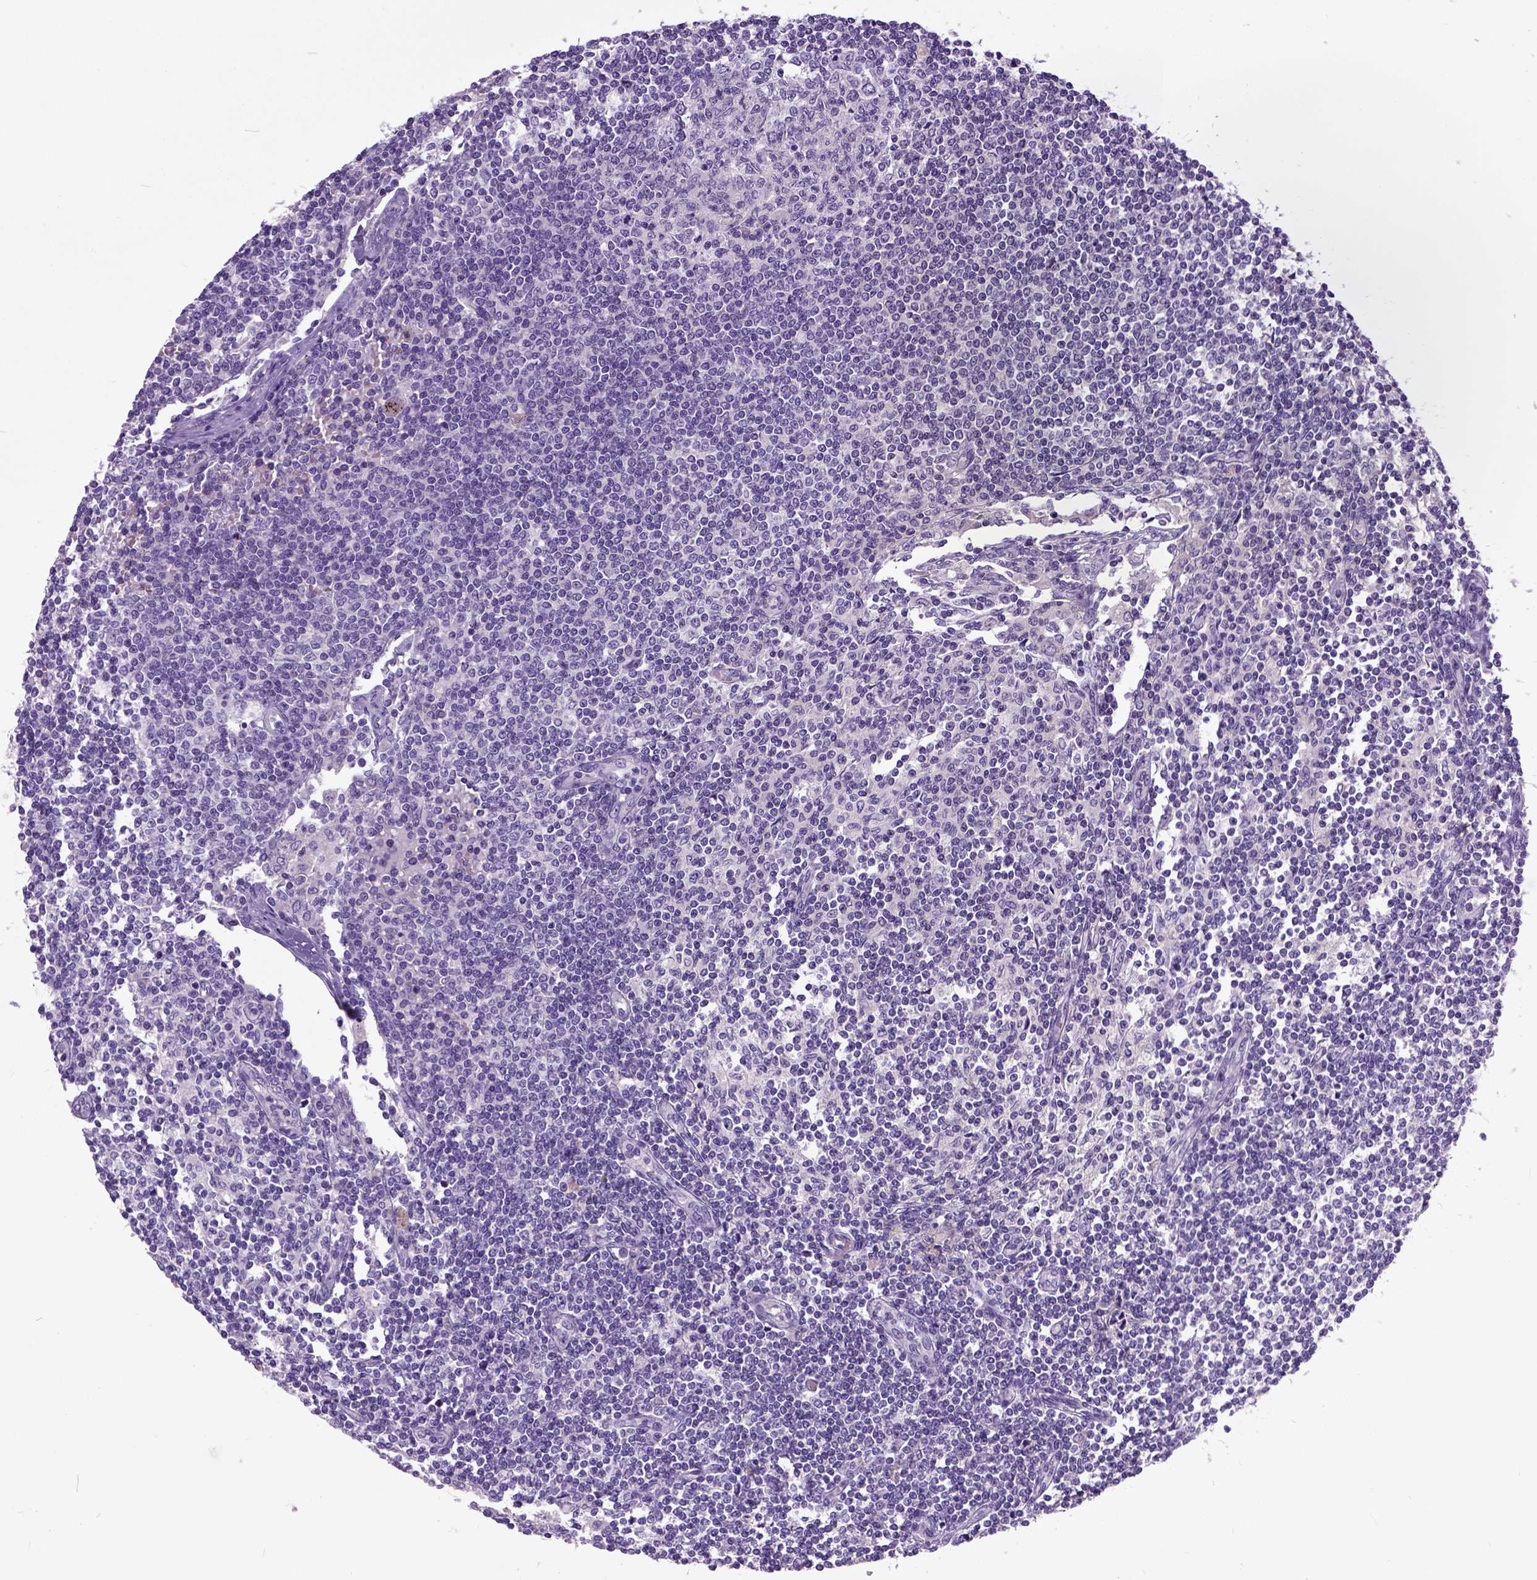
{"staining": {"intensity": "negative", "quantity": "none", "location": "none"}, "tissue": "lymph node", "cell_type": "Germinal center cells", "image_type": "normal", "snomed": [{"axis": "morphology", "description": "Normal tissue, NOS"}, {"axis": "topography", "description": "Lymph node"}], "caption": "This is an immunohistochemistry histopathology image of benign human lymph node. There is no staining in germinal center cells.", "gene": "NEK5", "patient": {"sex": "female", "age": 69}}